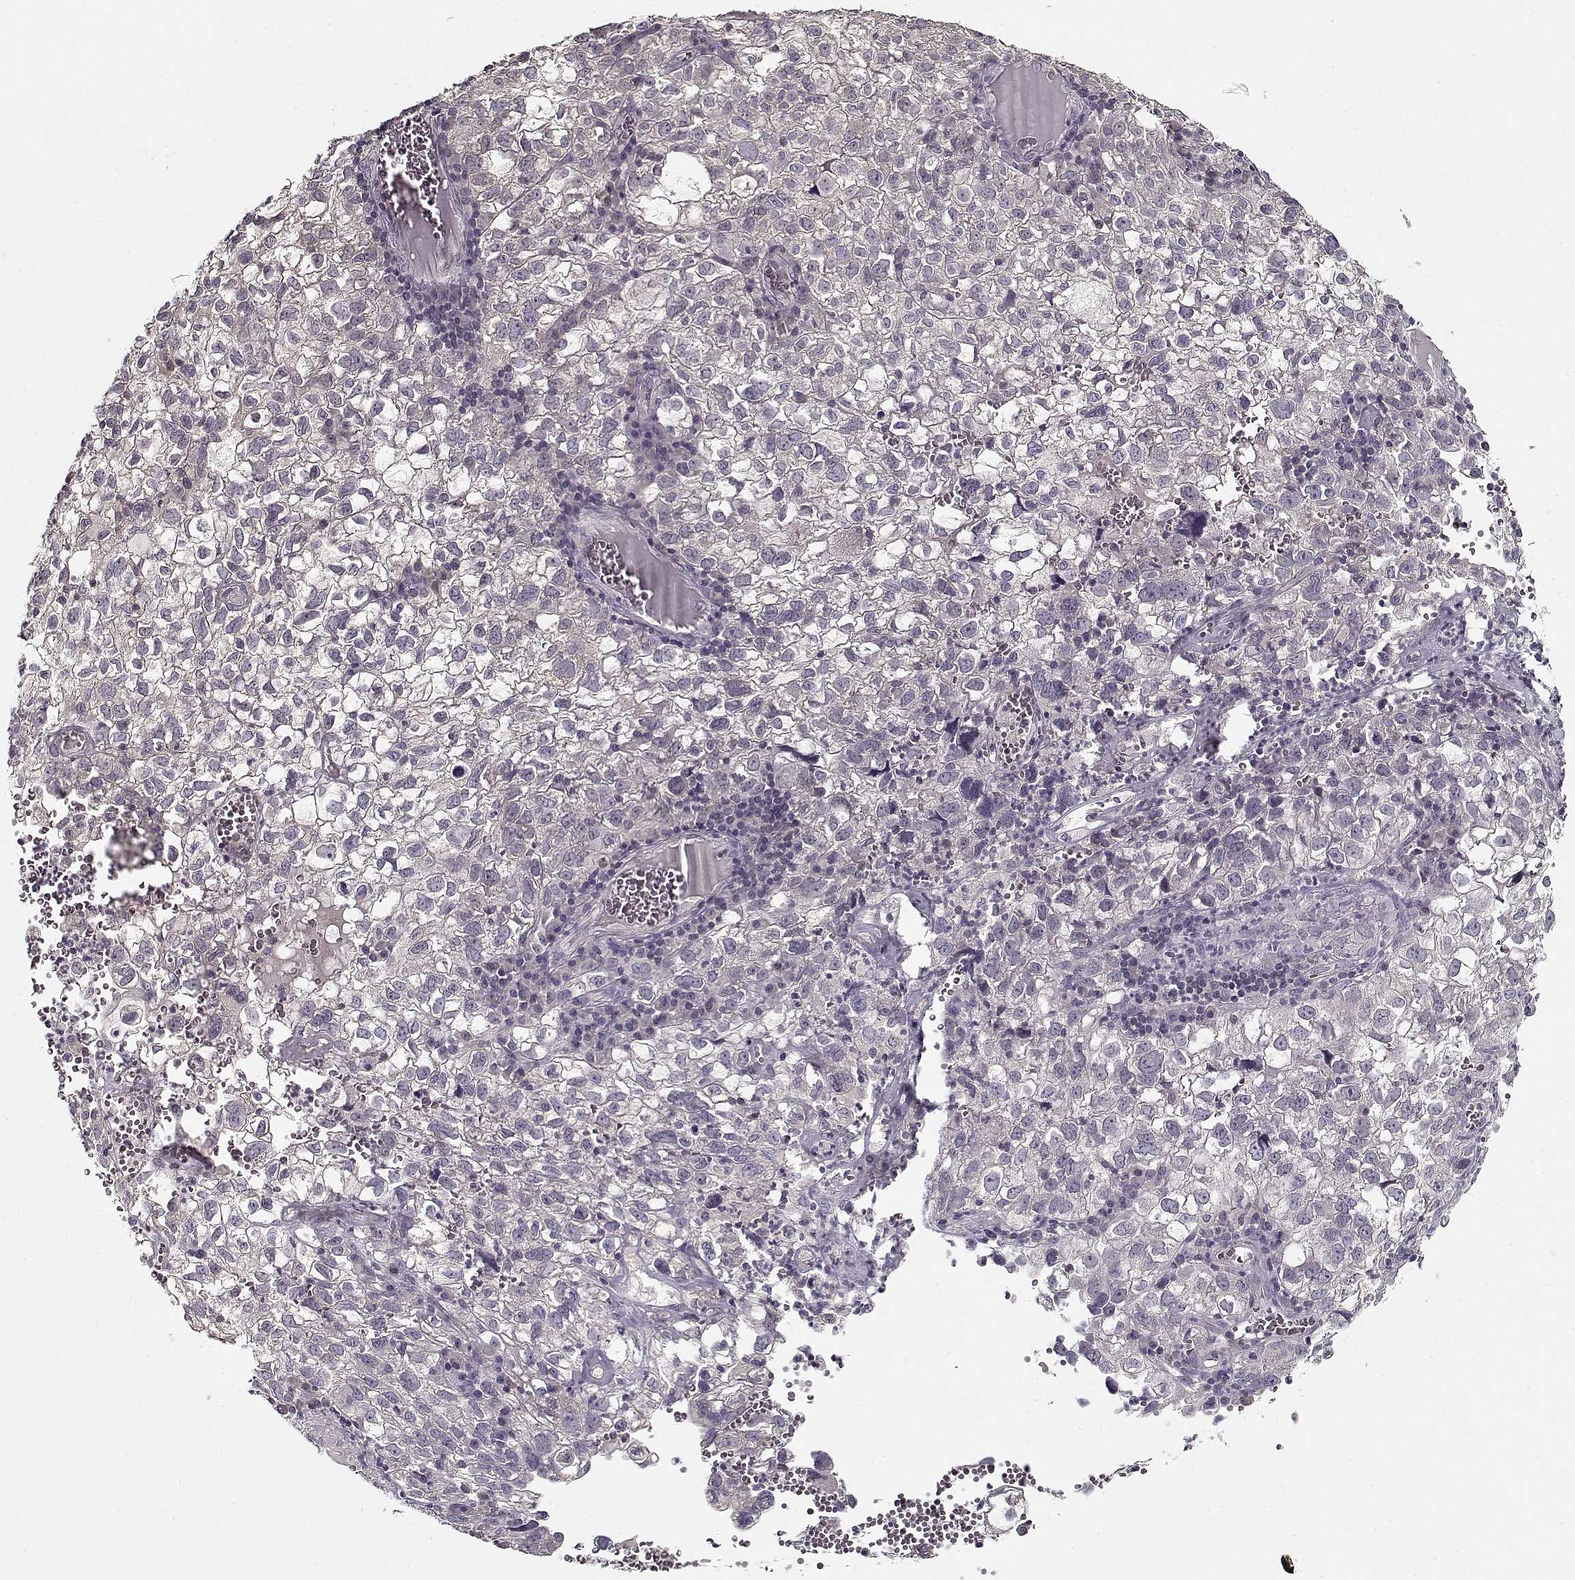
{"staining": {"intensity": "negative", "quantity": "none", "location": "none"}, "tissue": "cervical cancer", "cell_type": "Tumor cells", "image_type": "cancer", "snomed": [{"axis": "morphology", "description": "Squamous cell carcinoma, NOS"}, {"axis": "topography", "description": "Cervix"}], "caption": "Tumor cells are negative for brown protein staining in cervical cancer. (DAB (3,3'-diaminobenzidine) immunohistochemistry, high magnification).", "gene": "TESPA1", "patient": {"sex": "female", "age": 55}}